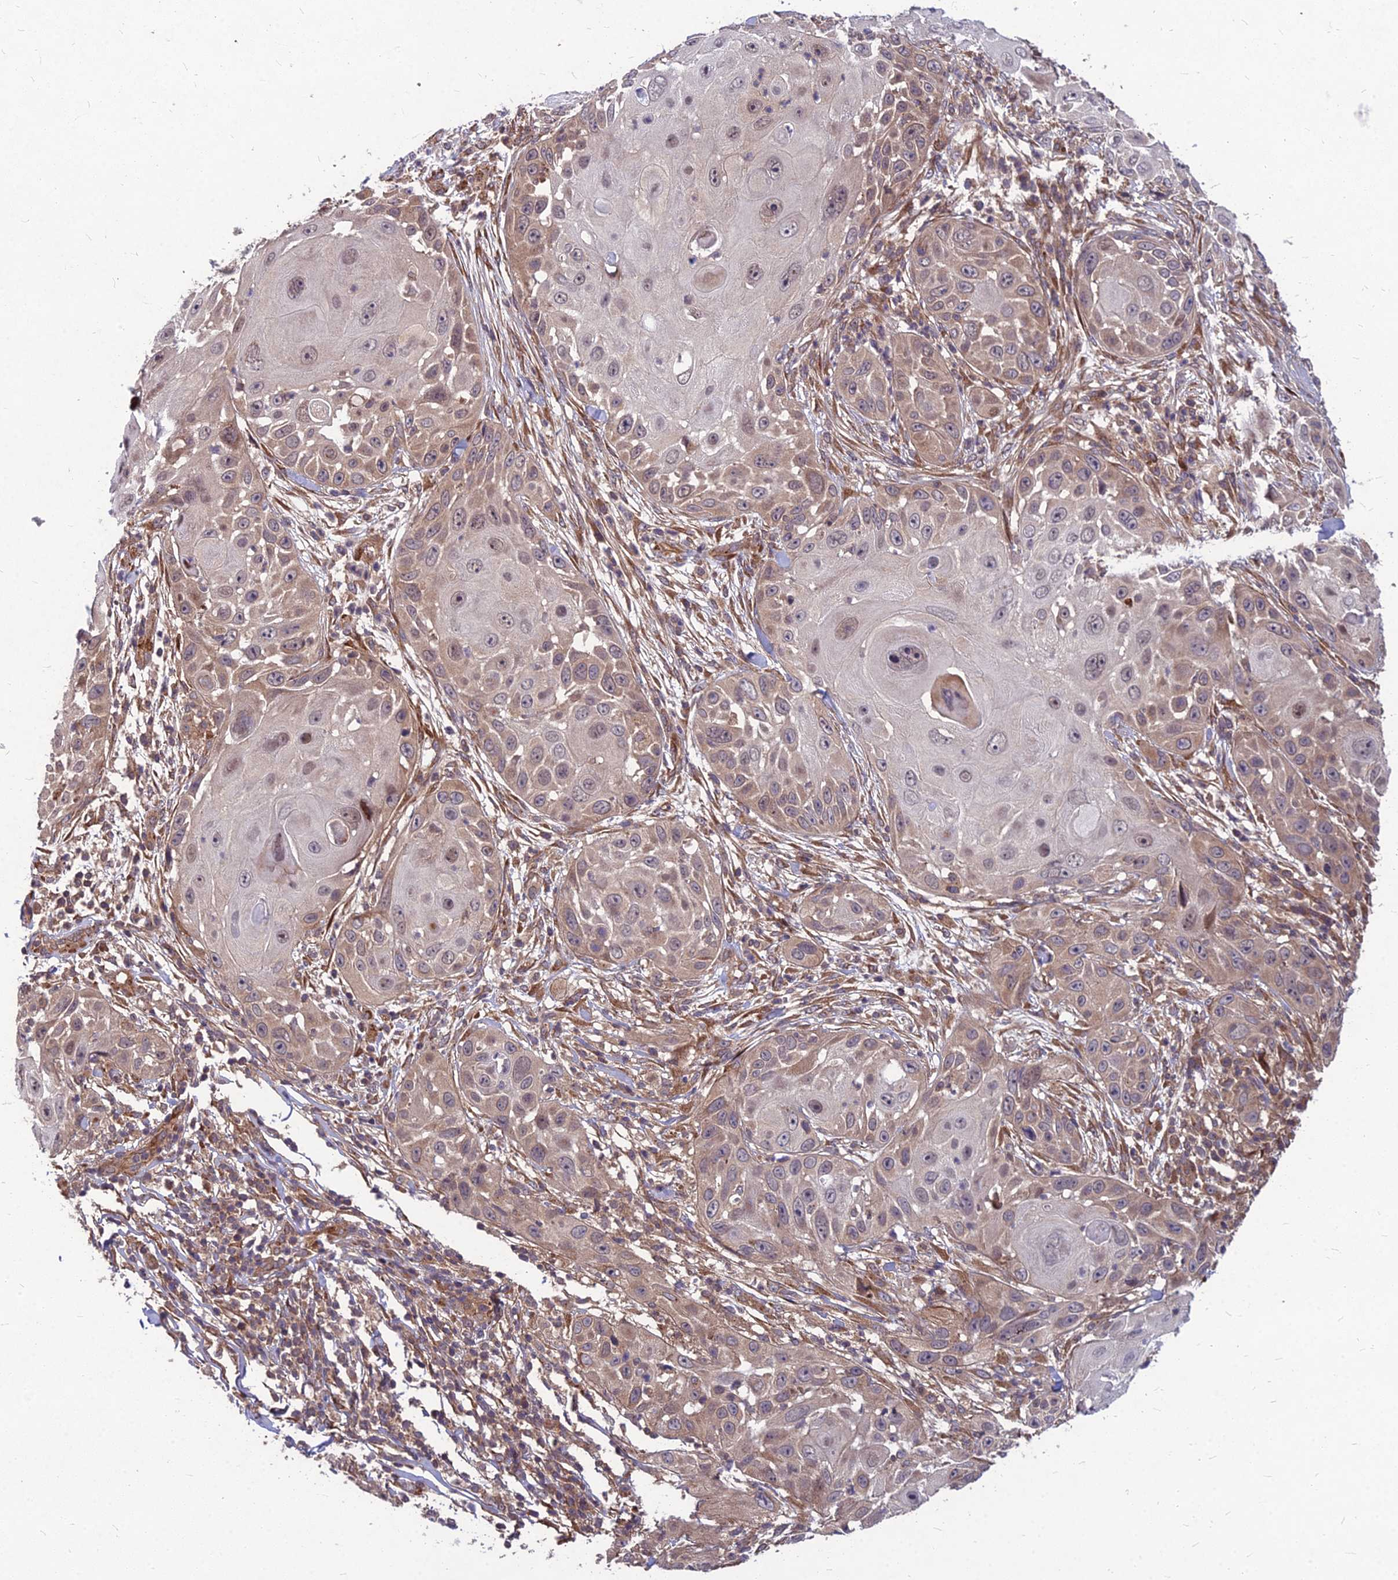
{"staining": {"intensity": "moderate", "quantity": "<25%", "location": "cytoplasmic/membranous"}, "tissue": "skin cancer", "cell_type": "Tumor cells", "image_type": "cancer", "snomed": [{"axis": "morphology", "description": "Squamous cell carcinoma, NOS"}, {"axis": "topography", "description": "Skin"}], "caption": "The image displays a brown stain indicating the presence of a protein in the cytoplasmic/membranous of tumor cells in skin cancer.", "gene": "MFSD8", "patient": {"sex": "female", "age": 44}}